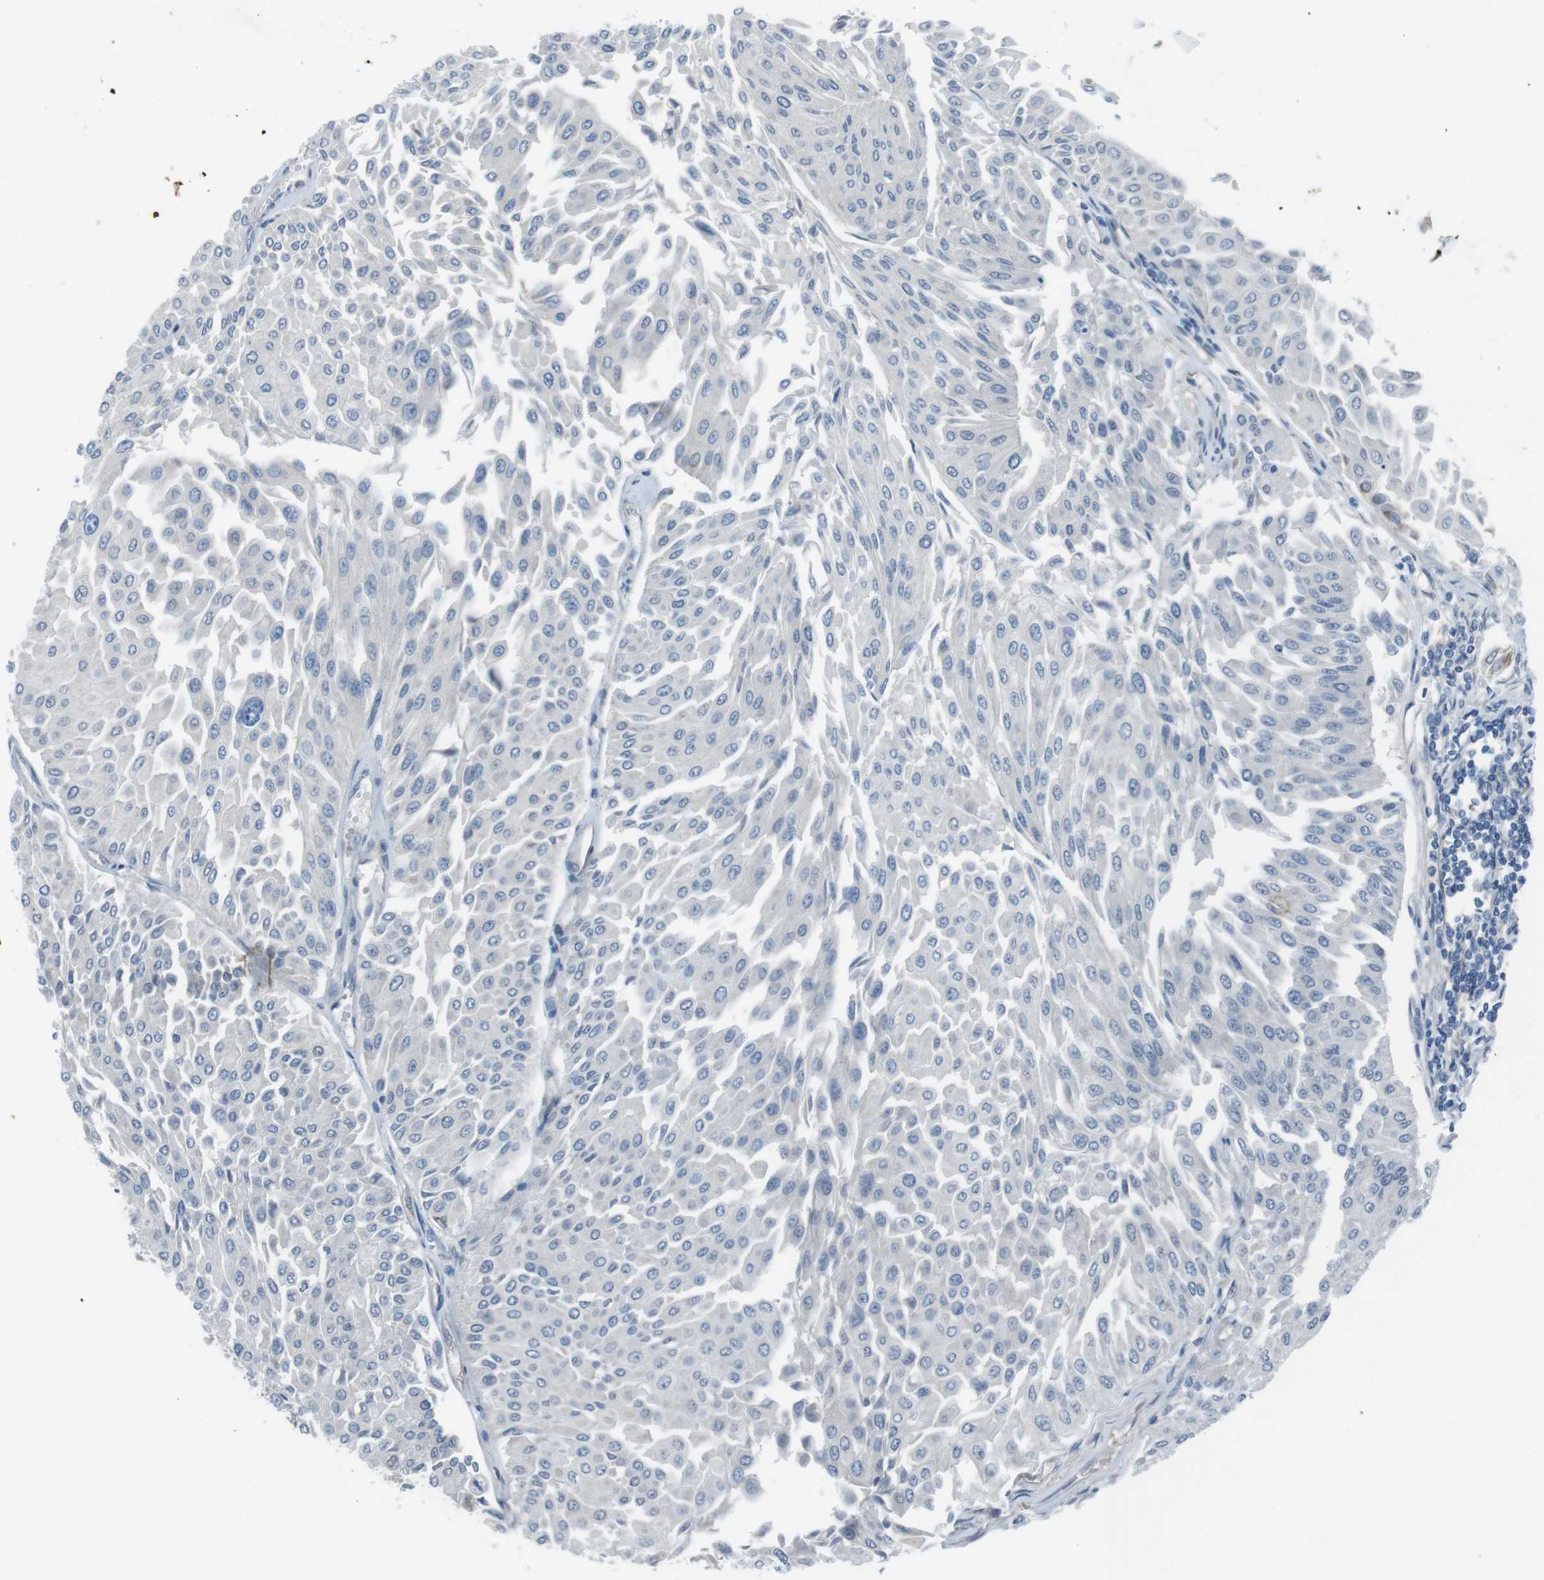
{"staining": {"intensity": "negative", "quantity": "none", "location": "none"}, "tissue": "urothelial cancer", "cell_type": "Tumor cells", "image_type": "cancer", "snomed": [{"axis": "morphology", "description": "Urothelial carcinoma, Low grade"}, {"axis": "topography", "description": "Urinary bladder"}], "caption": "Photomicrograph shows no protein expression in tumor cells of low-grade urothelial carcinoma tissue.", "gene": "ANK2", "patient": {"sex": "male", "age": 67}}